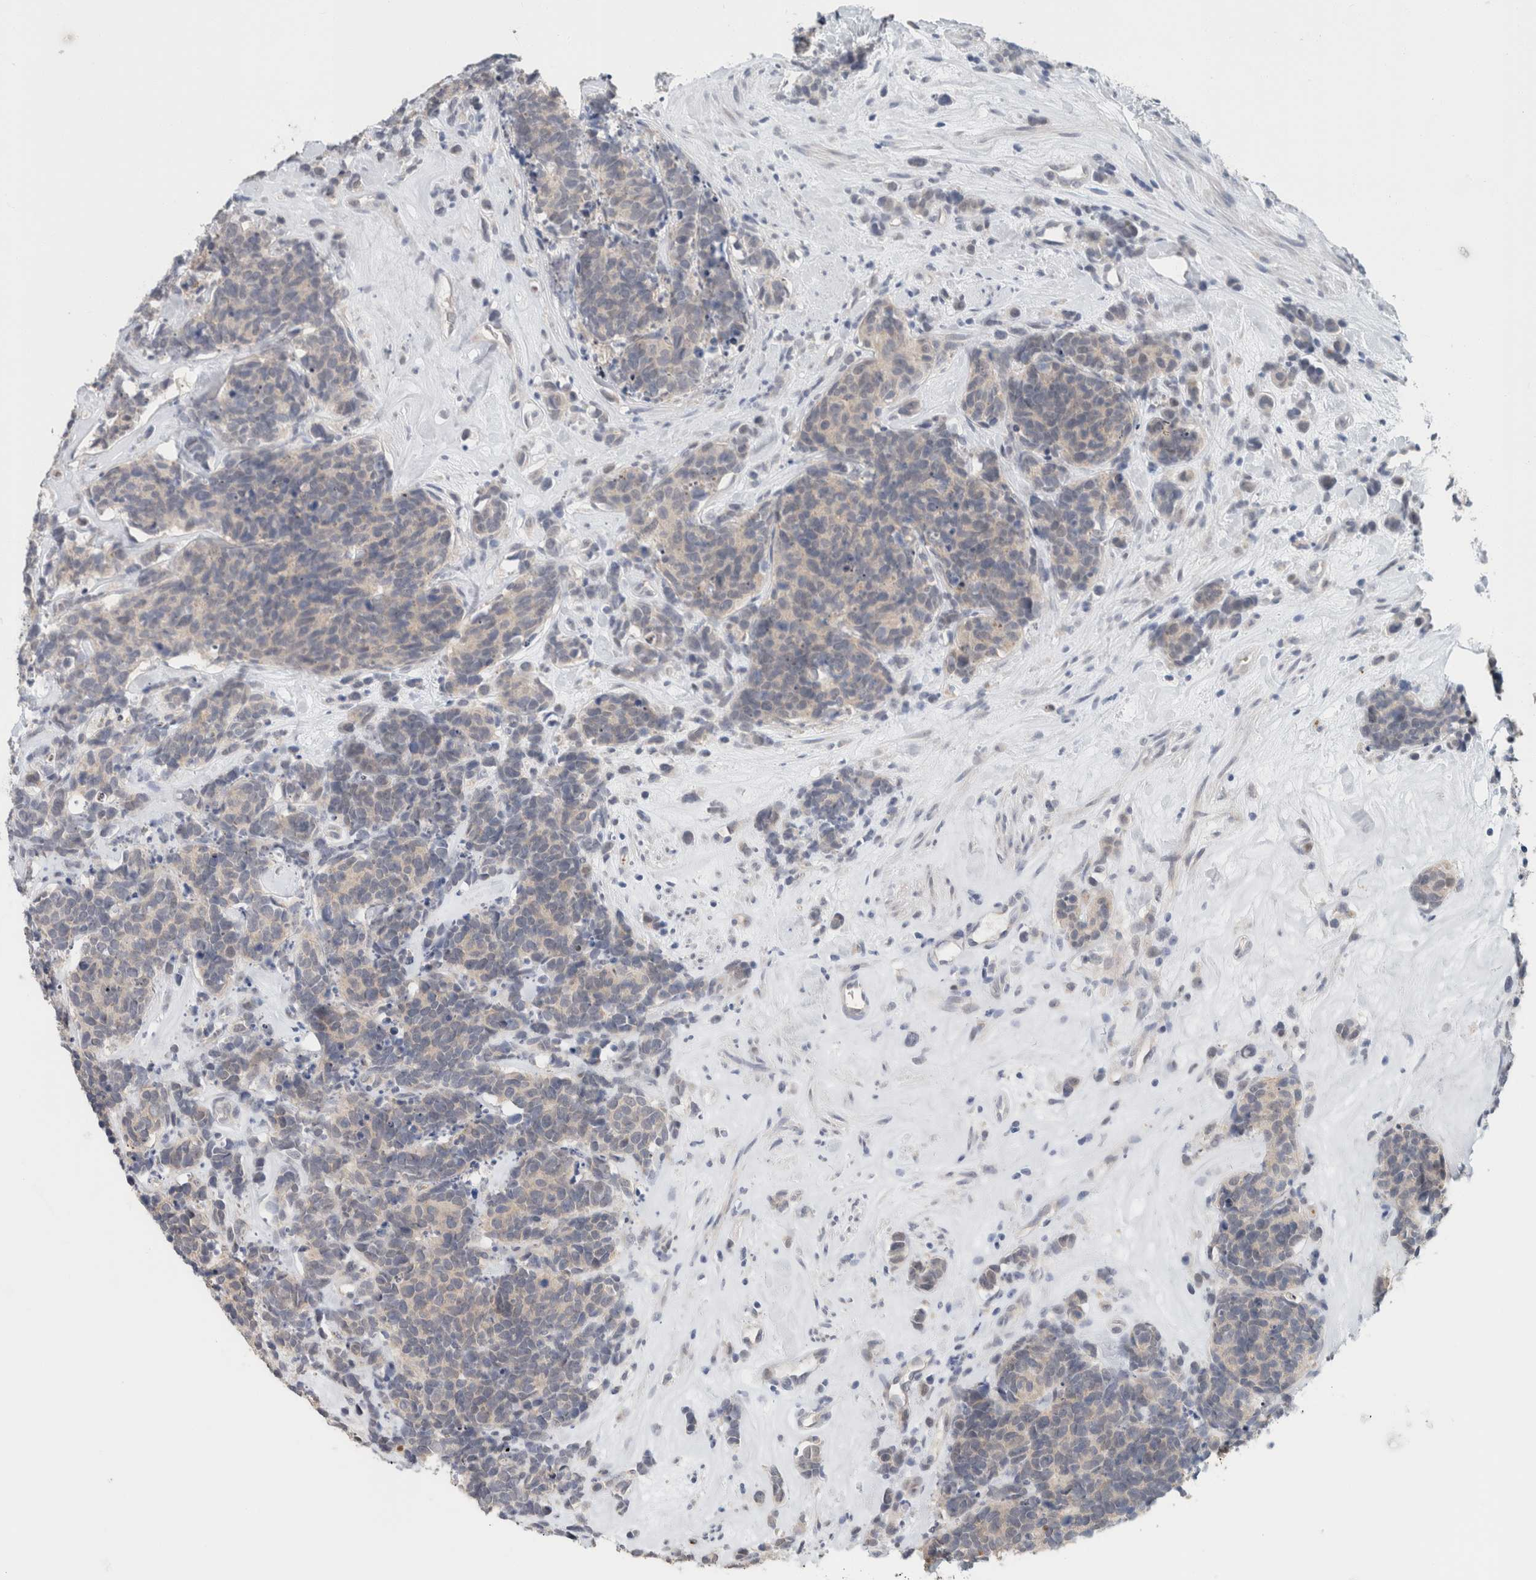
{"staining": {"intensity": "negative", "quantity": "none", "location": "none"}, "tissue": "carcinoid", "cell_type": "Tumor cells", "image_type": "cancer", "snomed": [{"axis": "morphology", "description": "Carcinoma, NOS"}, {"axis": "morphology", "description": "Carcinoid, malignant, NOS"}, {"axis": "topography", "description": "Urinary bladder"}], "caption": "A photomicrograph of human carcinoma is negative for staining in tumor cells.", "gene": "CRAT", "patient": {"sex": "male", "age": 57}}